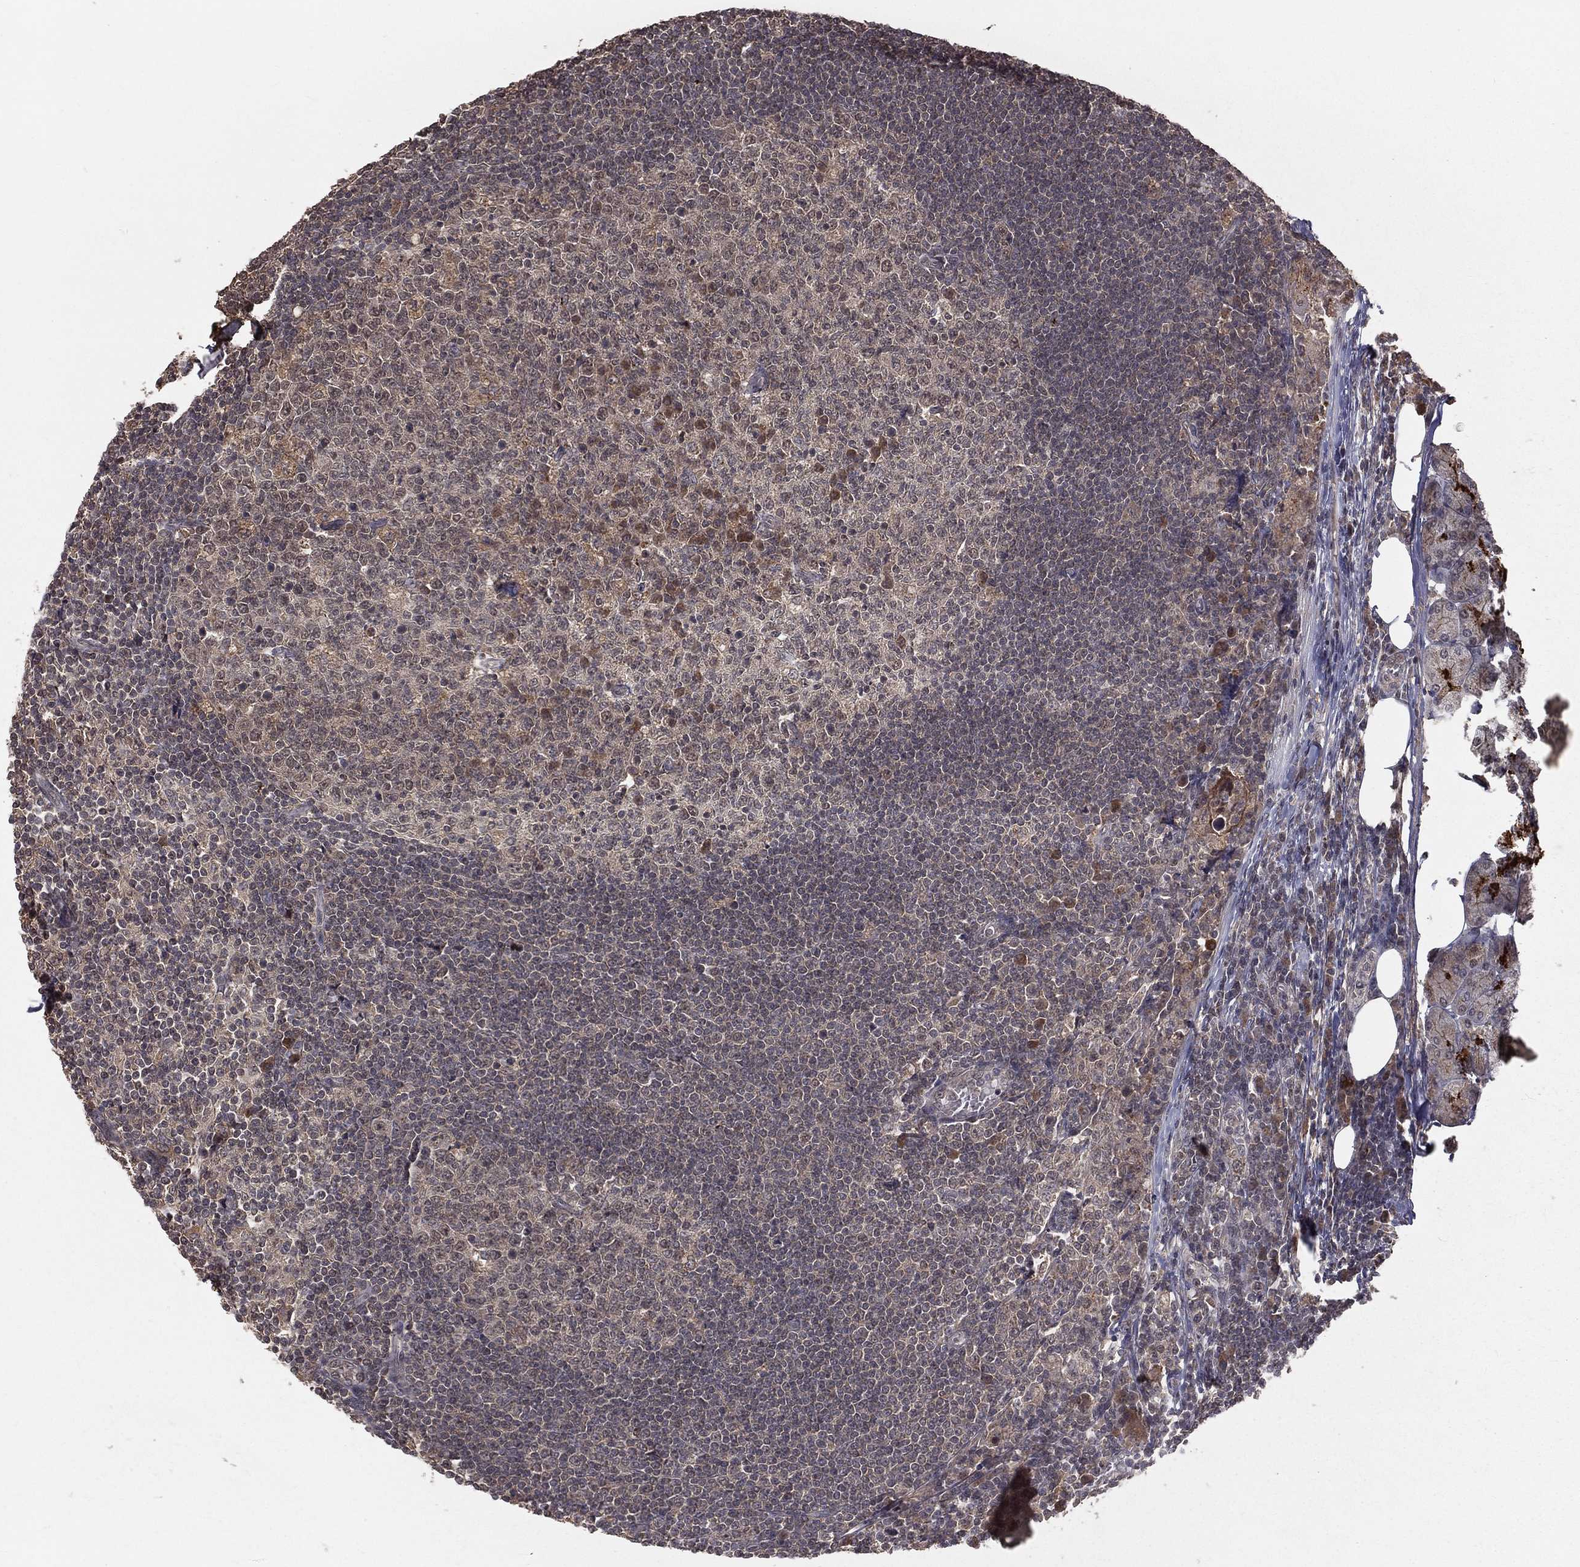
{"staining": {"intensity": "weak", "quantity": "<25%", "location": "cytoplasmic/membranous"}, "tissue": "lymph node", "cell_type": "Germinal center cells", "image_type": "normal", "snomed": [{"axis": "morphology", "description": "Normal tissue, NOS"}, {"axis": "topography", "description": "Lymph node"}, {"axis": "topography", "description": "Salivary gland"}], "caption": "Lymph node stained for a protein using IHC demonstrates no expression germinal center cells.", "gene": "ZDHHC15", "patient": {"sex": "male", "age": 83}}